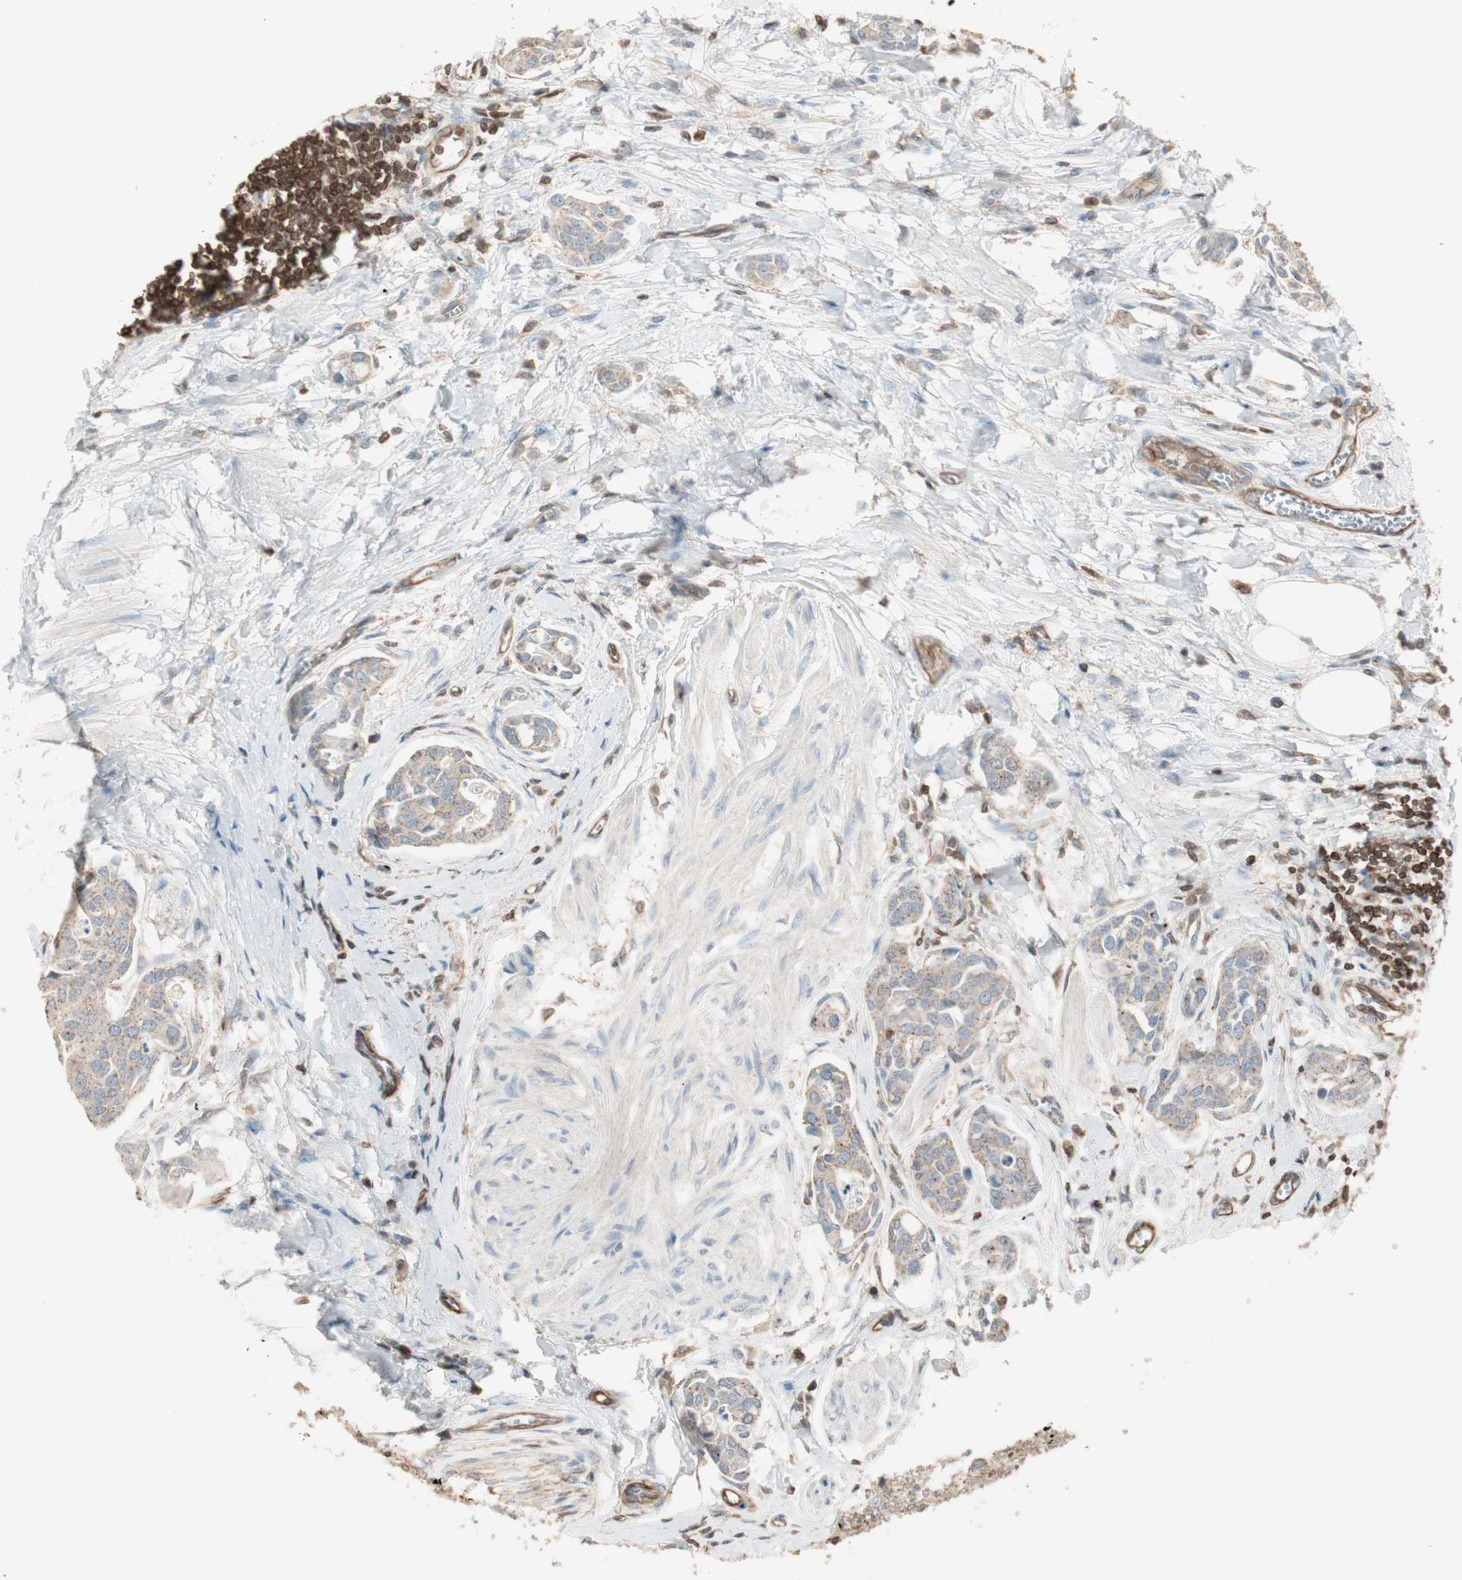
{"staining": {"intensity": "negative", "quantity": "none", "location": "none"}, "tissue": "urothelial cancer", "cell_type": "Tumor cells", "image_type": "cancer", "snomed": [{"axis": "morphology", "description": "Urothelial carcinoma, High grade"}, {"axis": "topography", "description": "Urinary bladder"}], "caption": "The IHC histopathology image has no significant positivity in tumor cells of urothelial cancer tissue. (DAB (3,3'-diaminobenzidine) IHC visualized using brightfield microscopy, high magnification).", "gene": "CRLF3", "patient": {"sex": "male", "age": 78}}